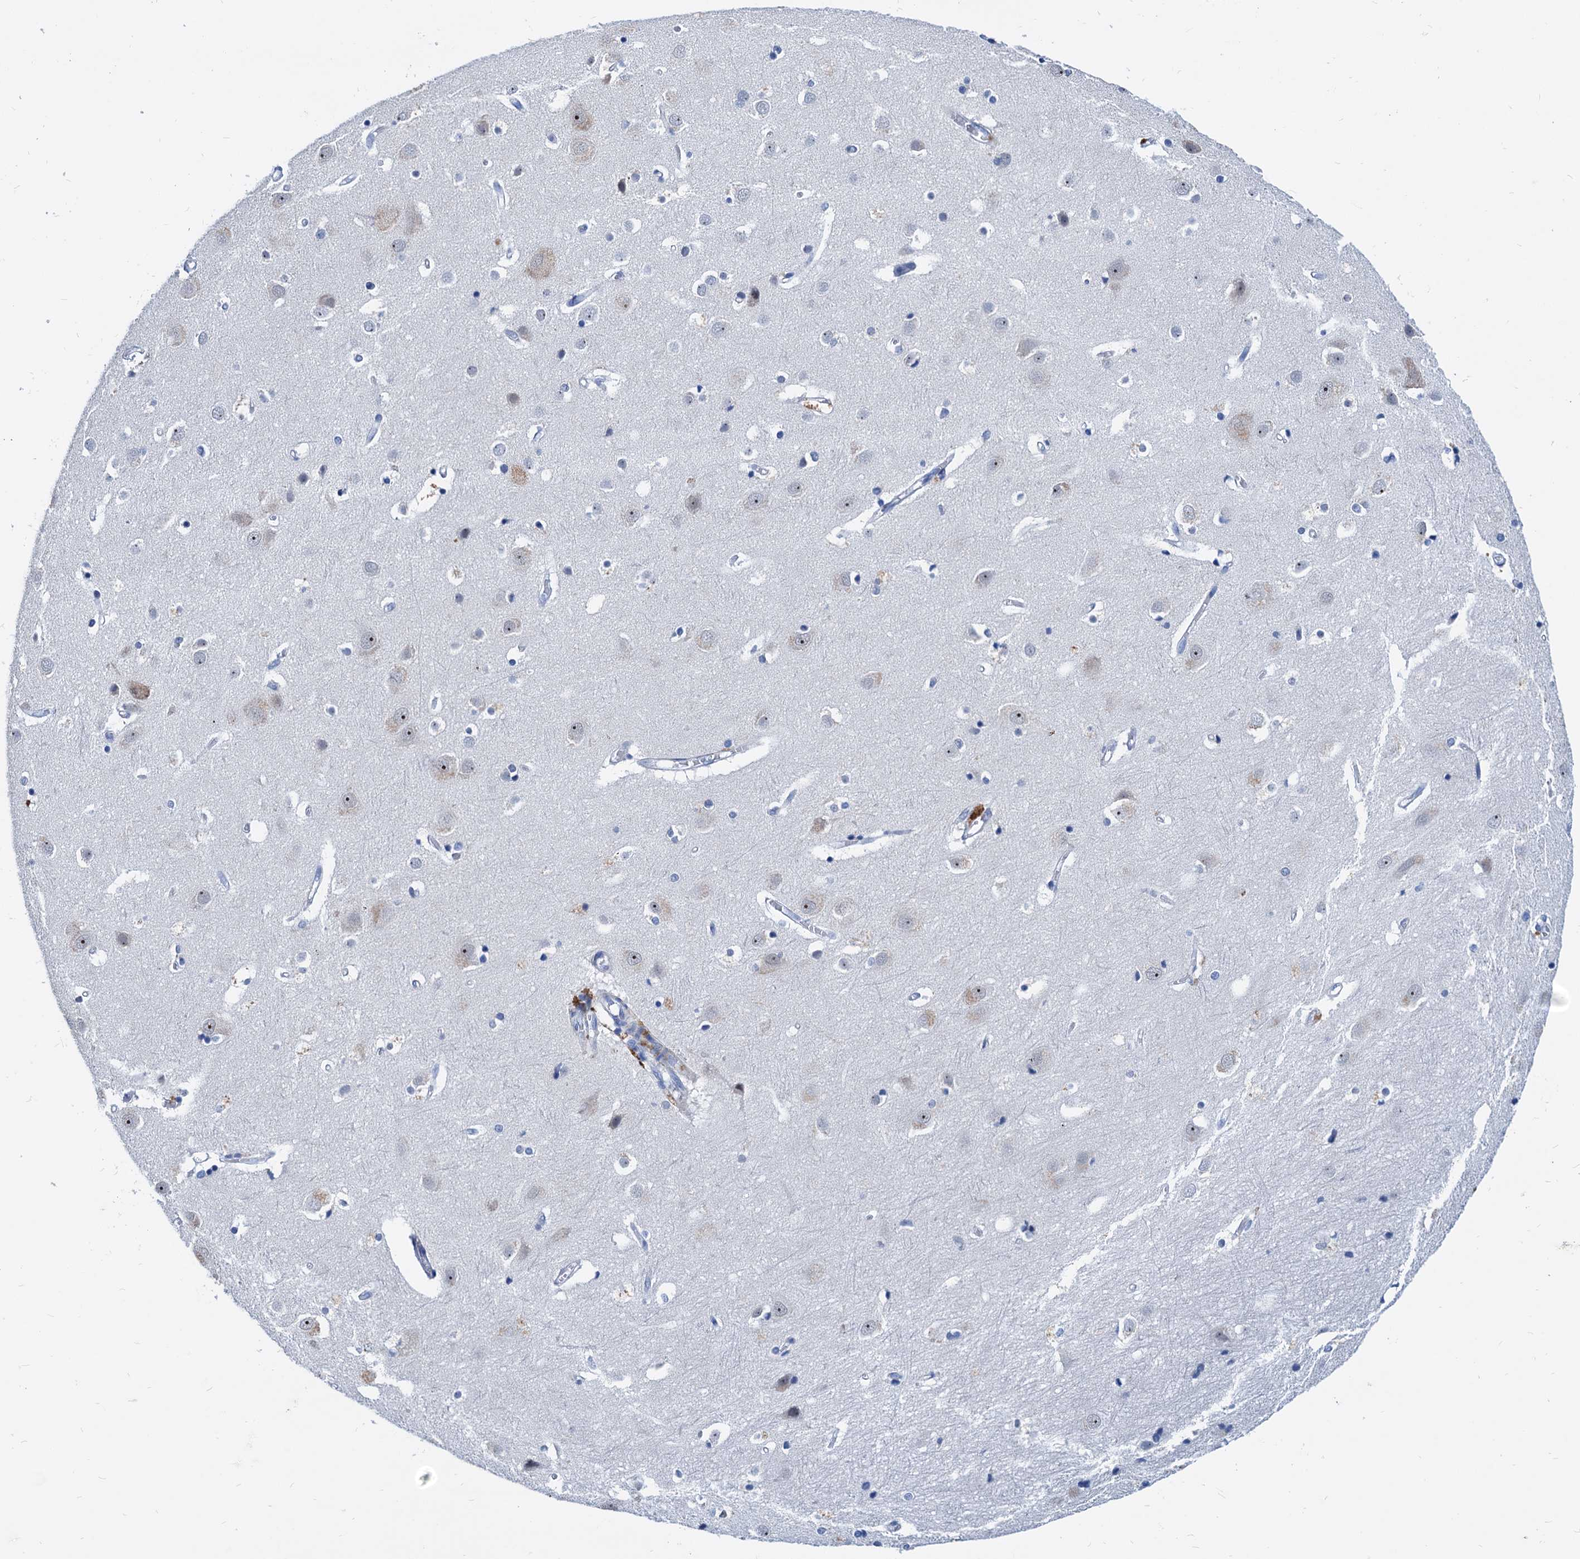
{"staining": {"intensity": "negative", "quantity": "none", "location": "none"}, "tissue": "cerebral cortex", "cell_type": "Endothelial cells", "image_type": "normal", "snomed": [{"axis": "morphology", "description": "Normal tissue, NOS"}, {"axis": "topography", "description": "Cerebral cortex"}], "caption": "DAB immunohistochemical staining of normal cerebral cortex demonstrates no significant staining in endothelial cells.", "gene": "HSF2", "patient": {"sex": "male", "age": 54}}